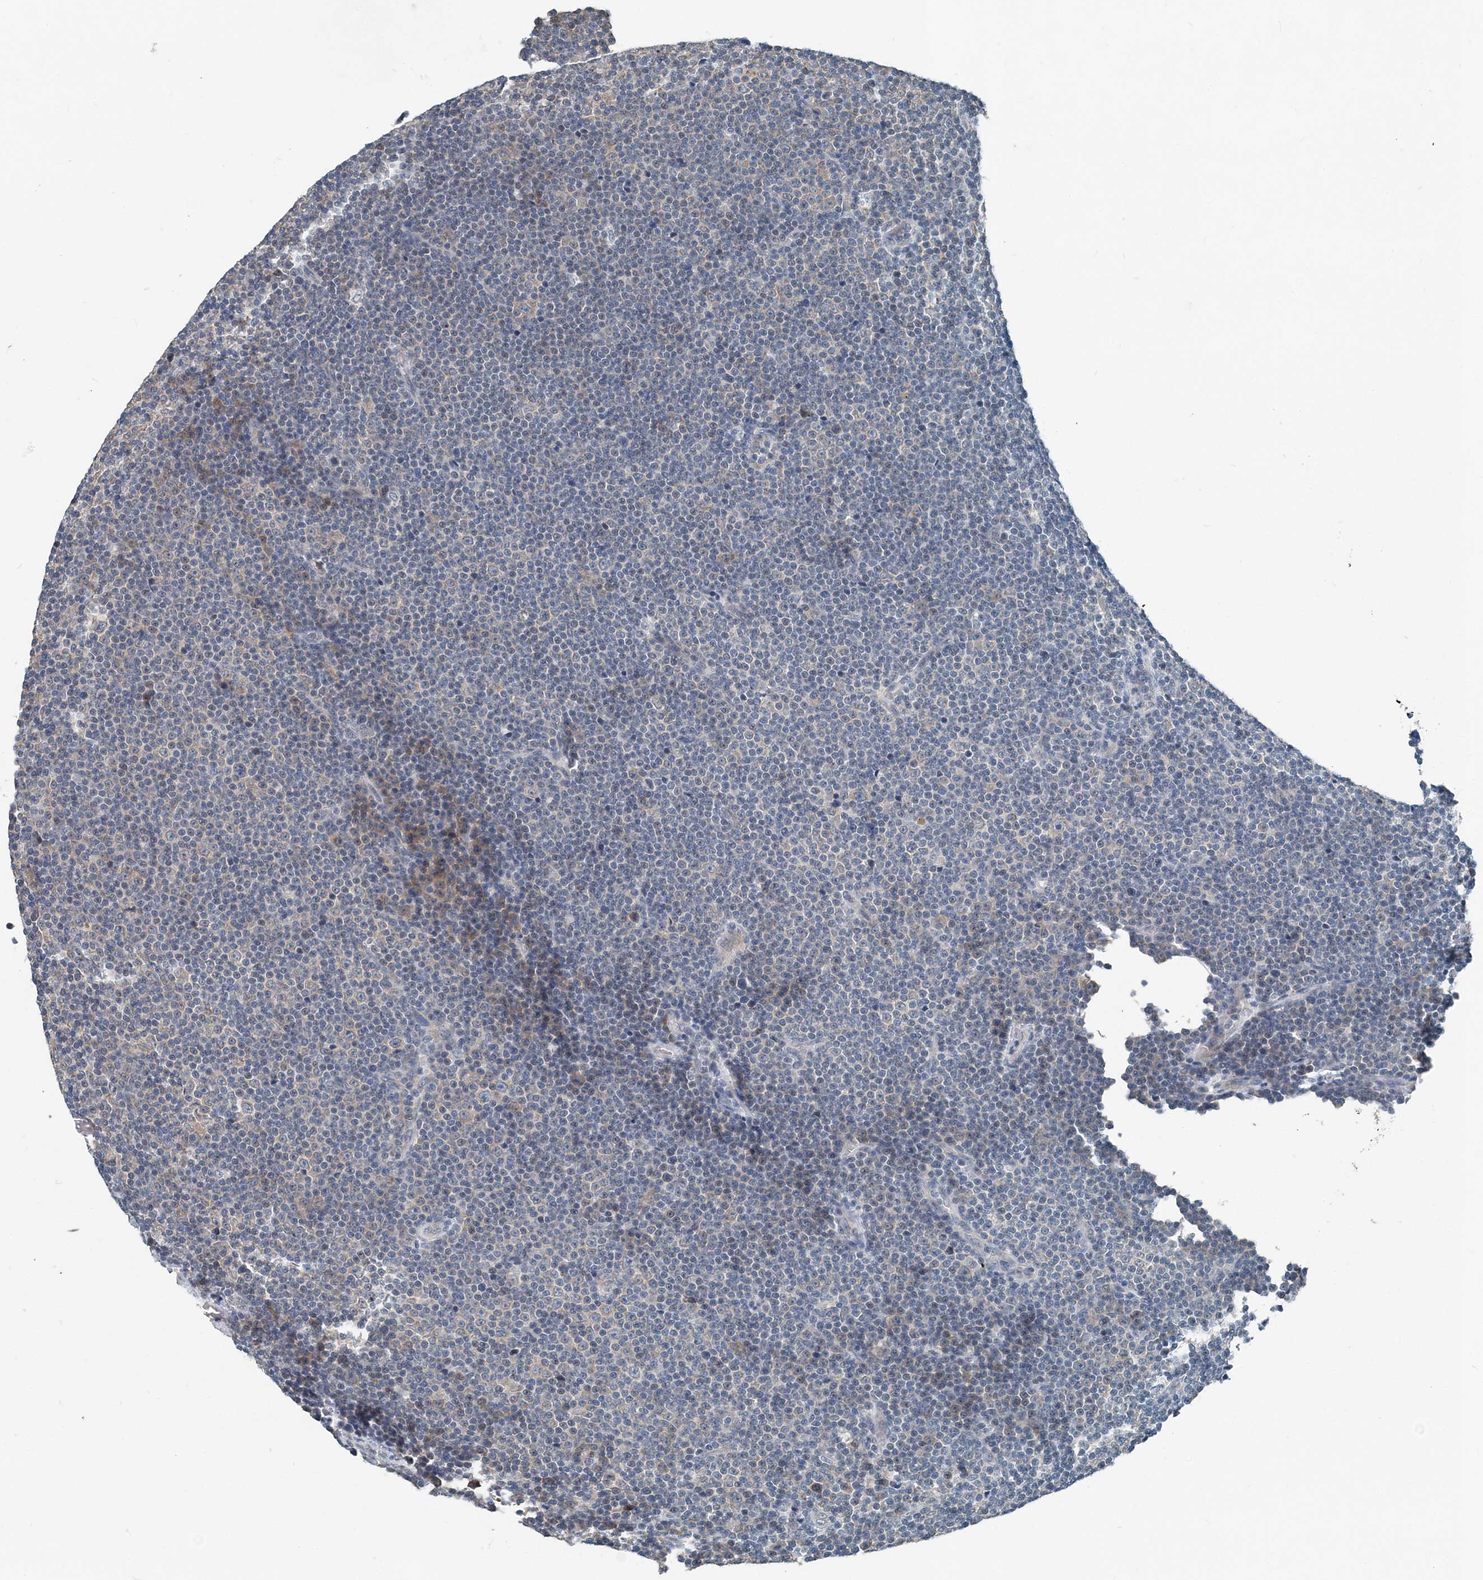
{"staining": {"intensity": "negative", "quantity": "none", "location": "none"}, "tissue": "lymphoma", "cell_type": "Tumor cells", "image_type": "cancer", "snomed": [{"axis": "morphology", "description": "Malignant lymphoma, non-Hodgkin's type, Low grade"}, {"axis": "topography", "description": "Lymph node"}], "caption": "High power microscopy photomicrograph of an immunohistochemistry (IHC) image of lymphoma, revealing no significant expression in tumor cells.", "gene": "EEF1A2", "patient": {"sex": "female", "age": 67}}